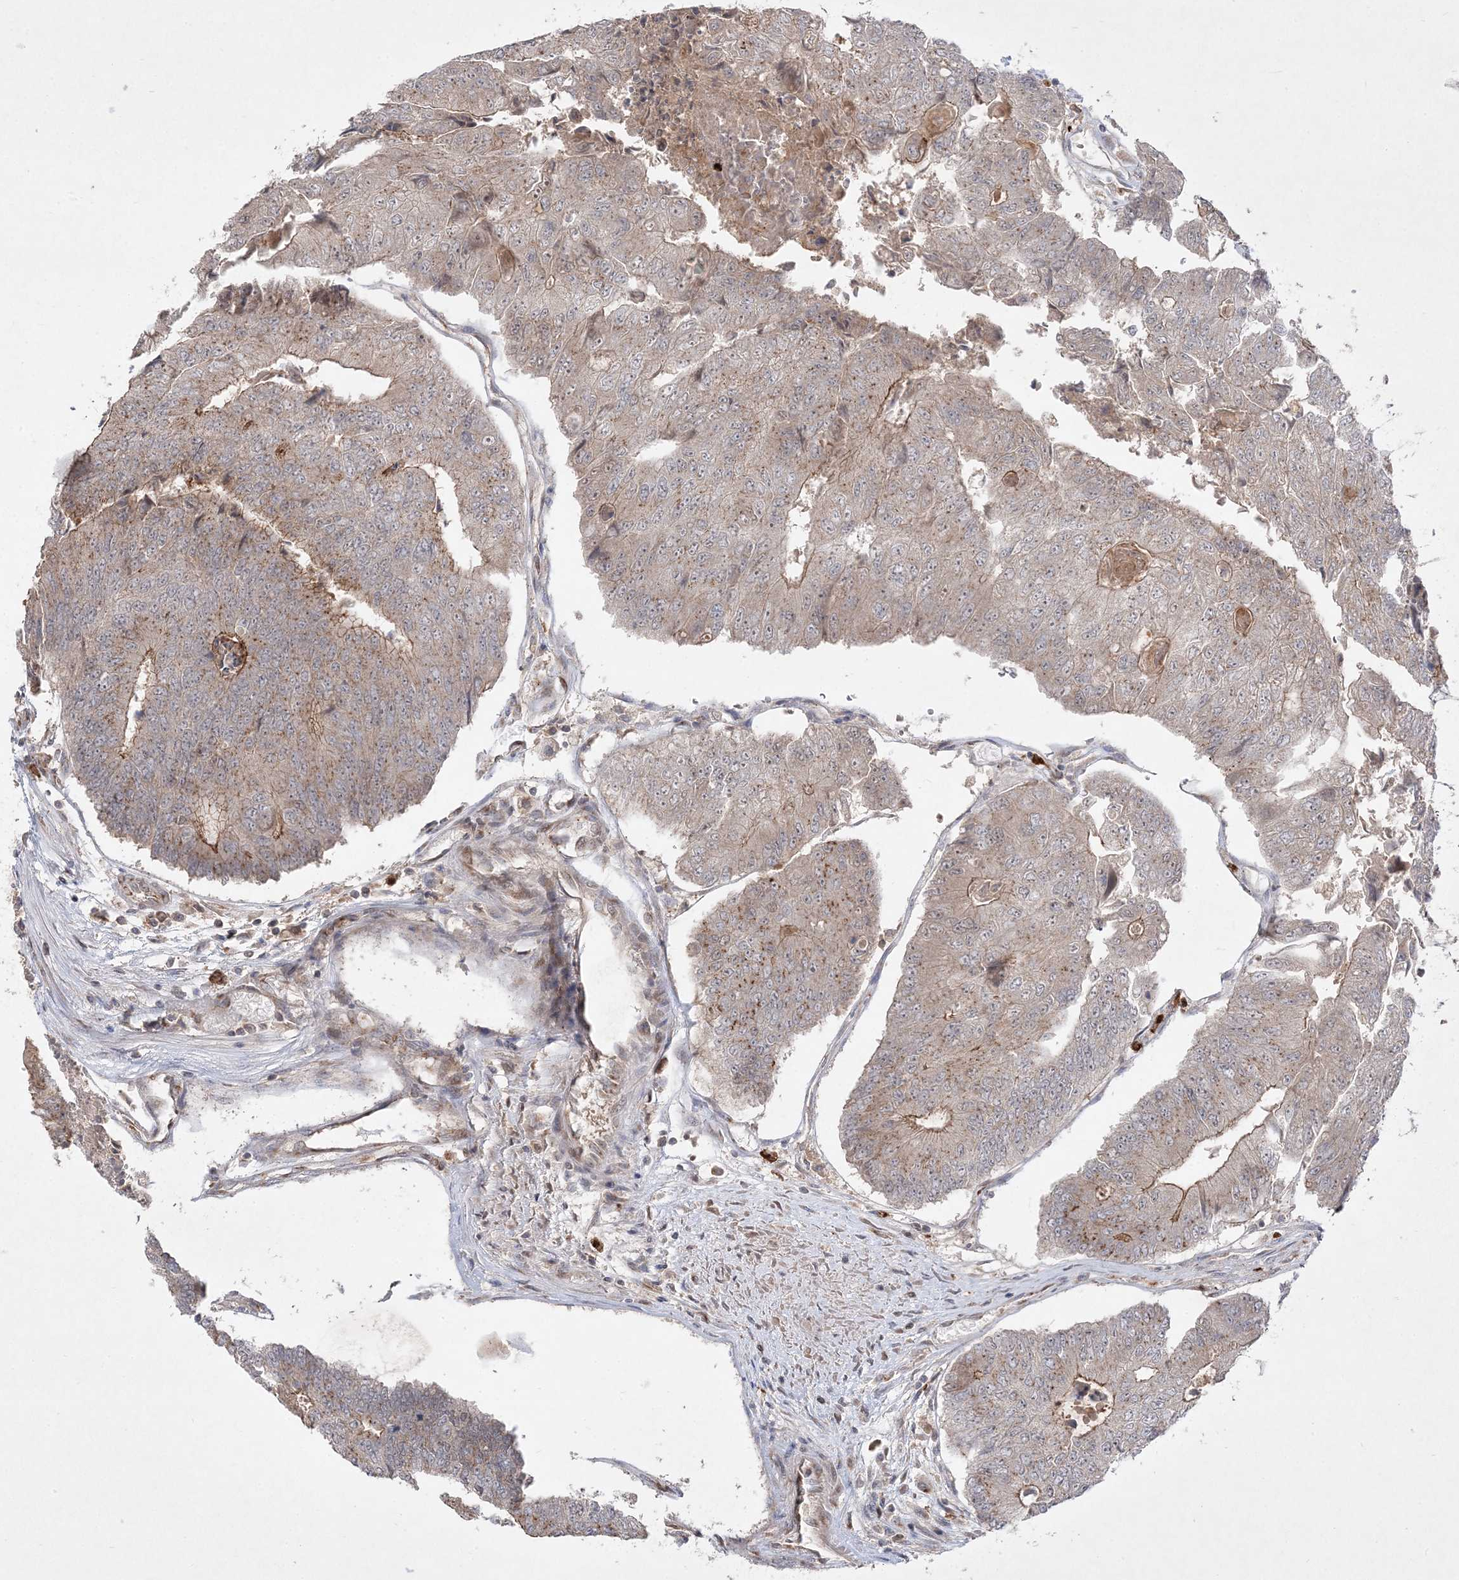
{"staining": {"intensity": "weak", "quantity": ">75%", "location": "cytoplasmic/membranous"}, "tissue": "colorectal cancer", "cell_type": "Tumor cells", "image_type": "cancer", "snomed": [{"axis": "morphology", "description": "Adenocarcinoma, NOS"}, {"axis": "topography", "description": "Colon"}], "caption": "Immunohistochemical staining of colorectal cancer shows low levels of weak cytoplasmic/membranous expression in approximately >75% of tumor cells.", "gene": "CLNK", "patient": {"sex": "female", "age": 67}}